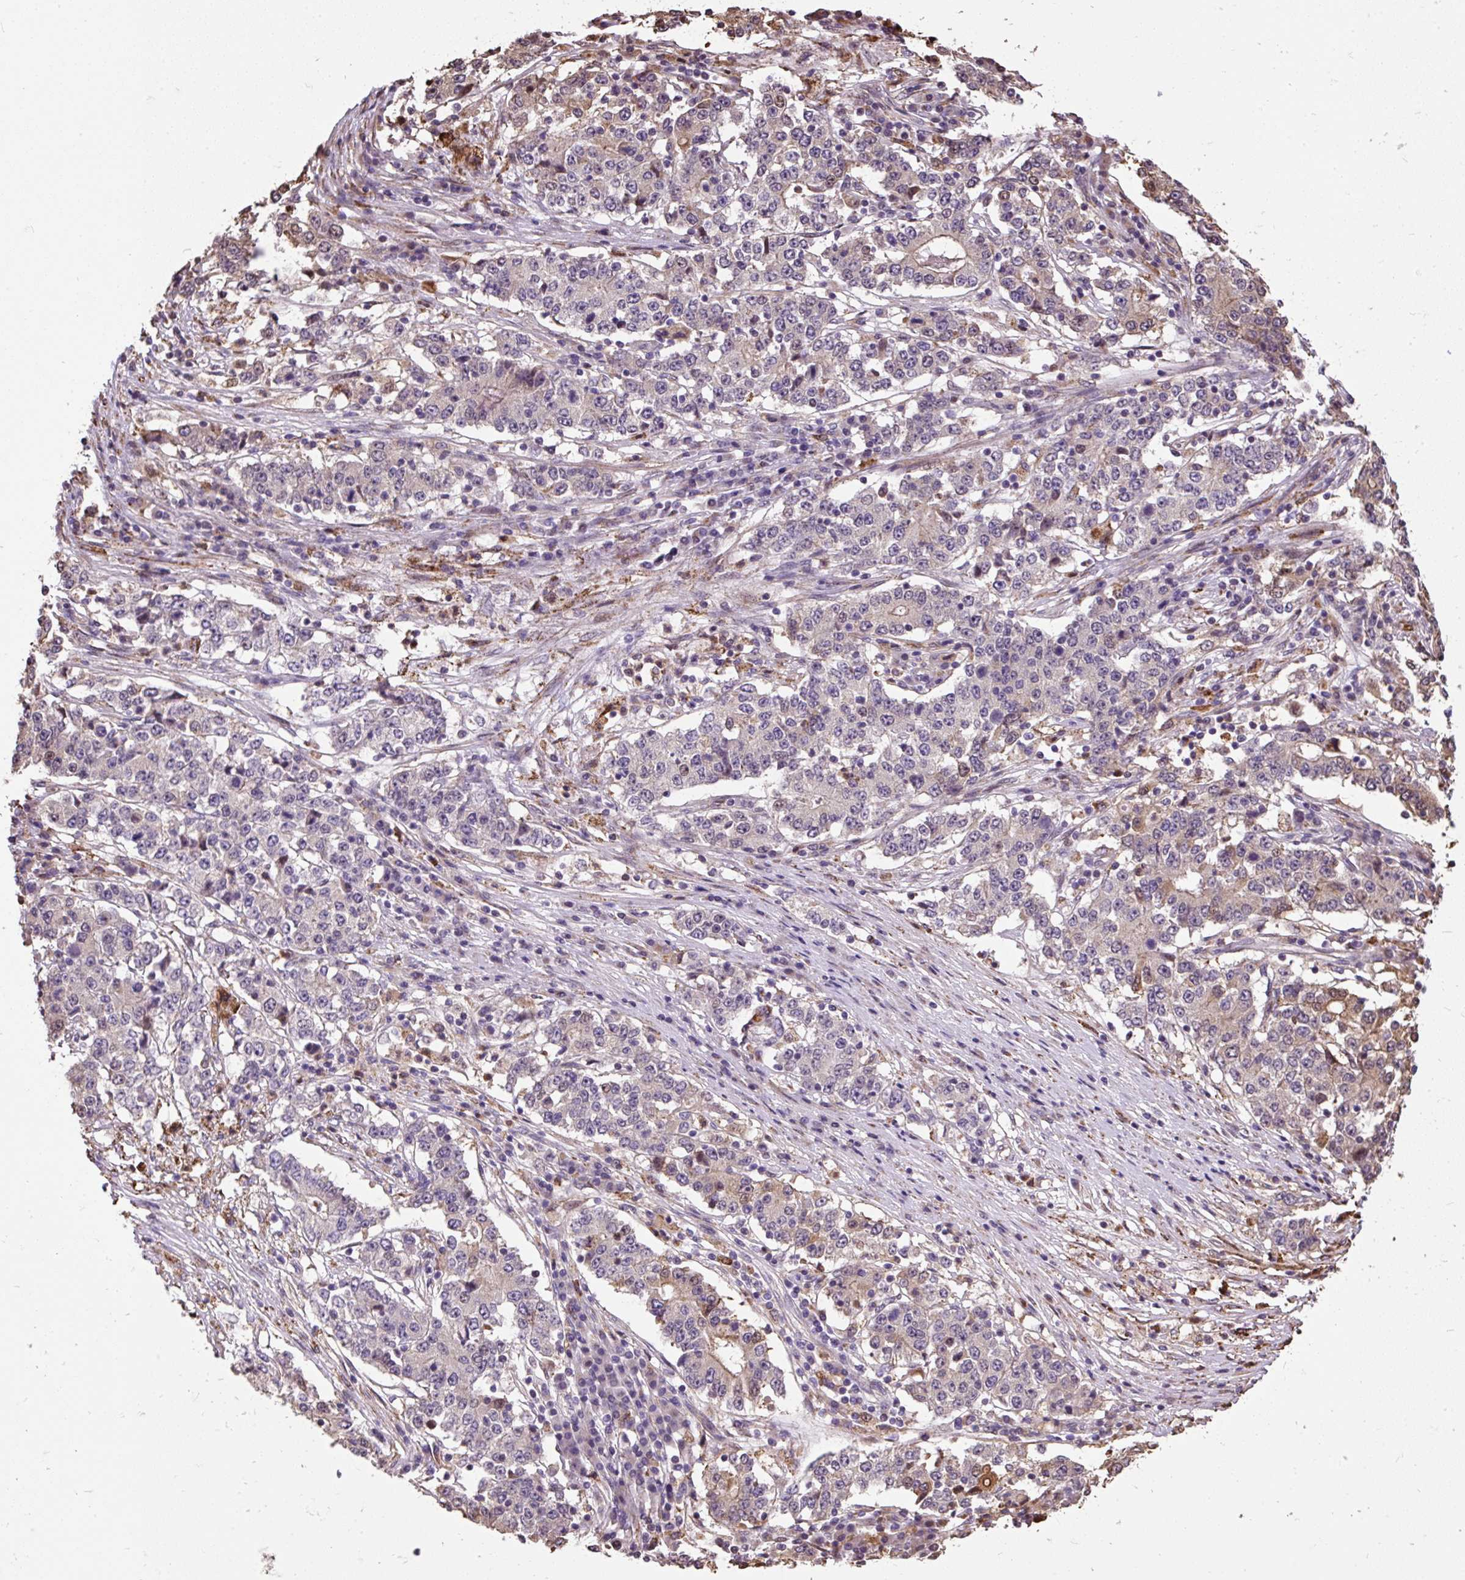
{"staining": {"intensity": "weak", "quantity": "<25%", "location": "cytoplasmic/membranous"}, "tissue": "stomach cancer", "cell_type": "Tumor cells", "image_type": "cancer", "snomed": [{"axis": "morphology", "description": "Adenocarcinoma, NOS"}, {"axis": "topography", "description": "Stomach"}], "caption": "IHC of stomach cancer exhibits no positivity in tumor cells. The staining is performed using DAB brown chromogen with nuclei counter-stained in using hematoxylin.", "gene": "PUS7L", "patient": {"sex": "male", "age": 59}}